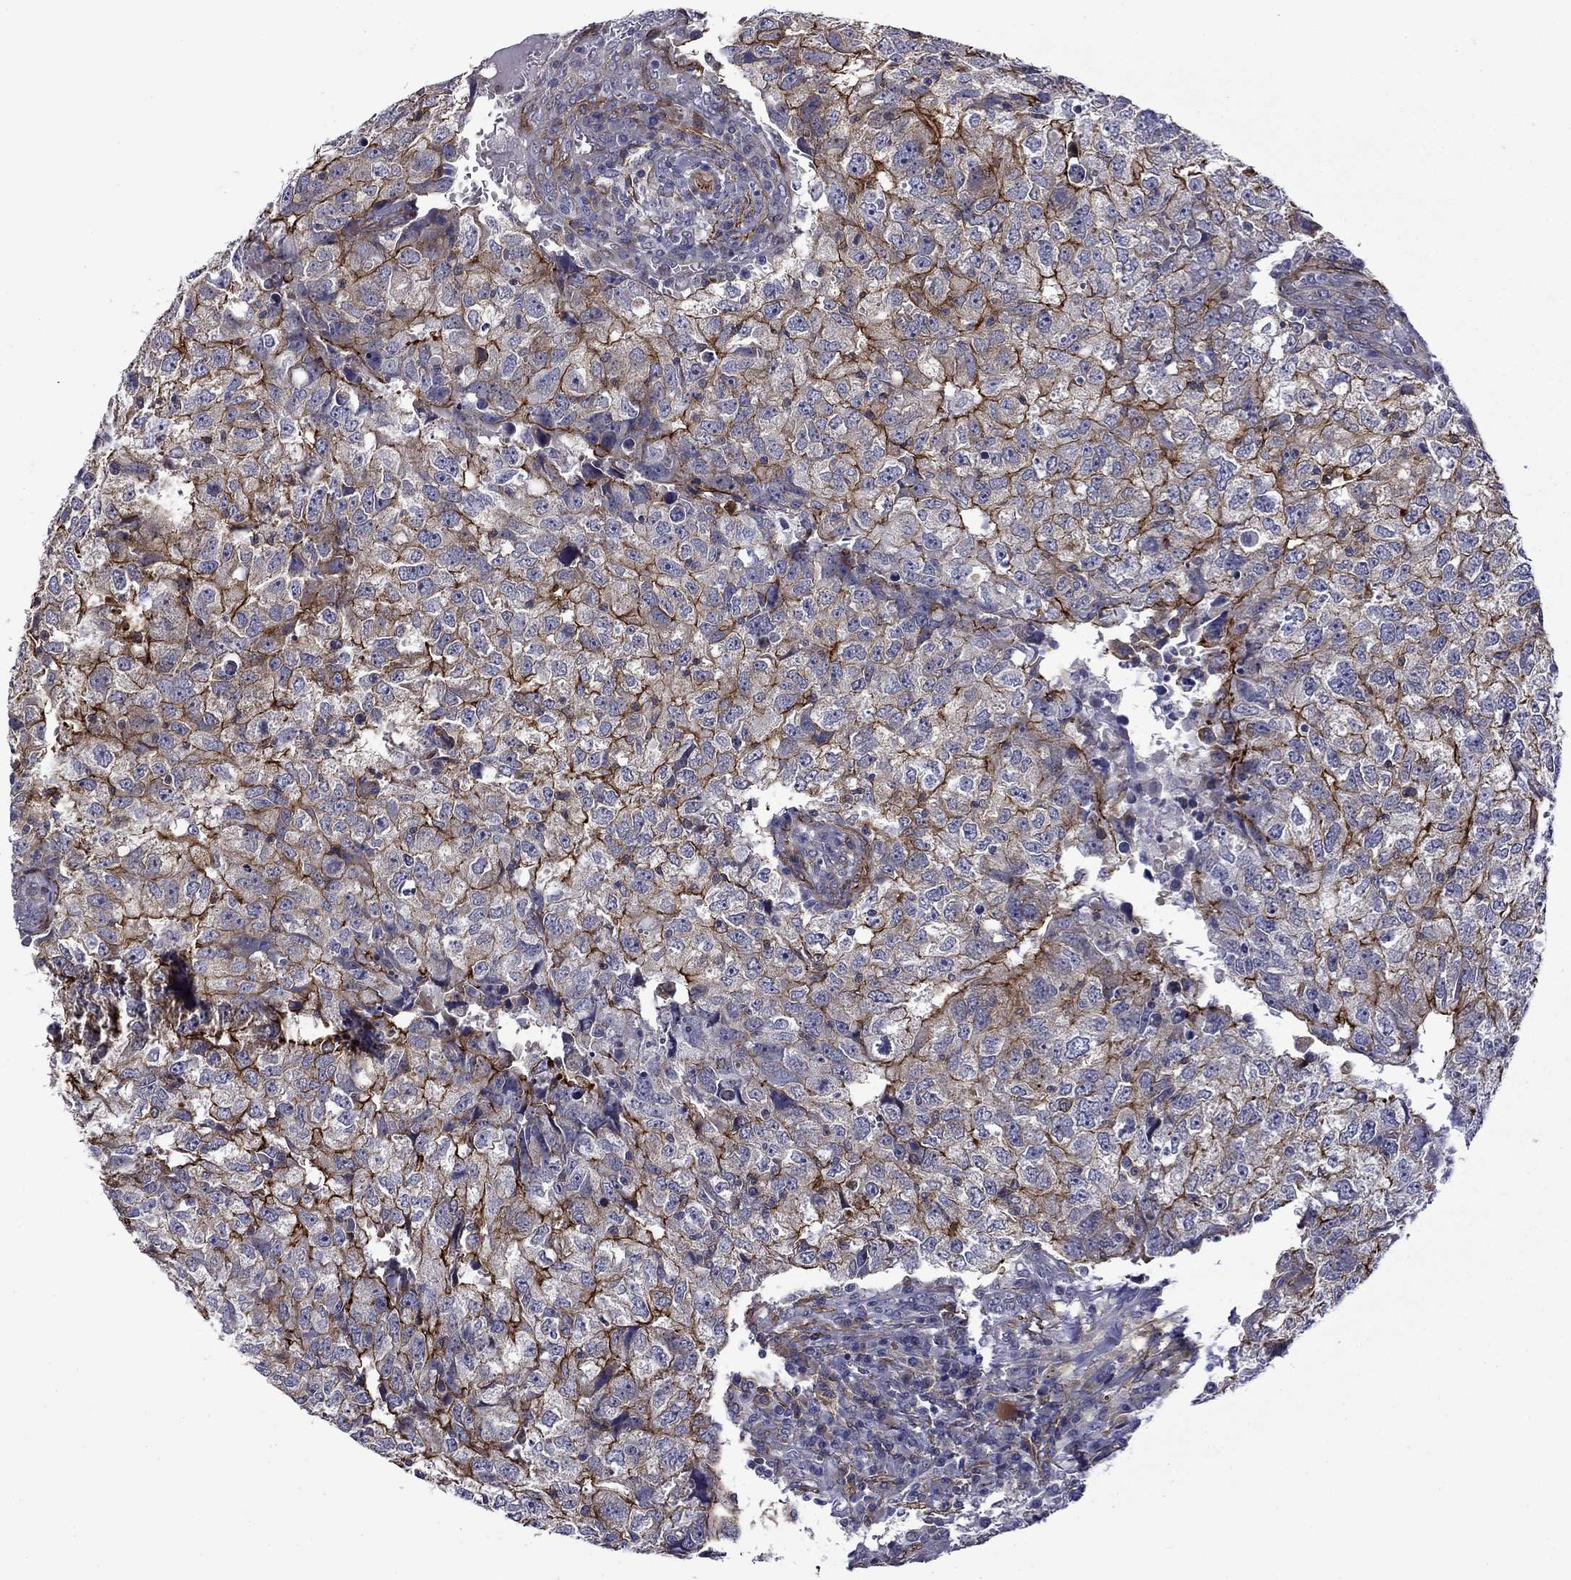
{"staining": {"intensity": "strong", "quantity": "25%-75%", "location": "cytoplasmic/membranous"}, "tissue": "breast cancer", "cell_type": "Tumor cells", "image_type": "cancer", "snomed": [{"axis": "morphology", "description": "Duct carcinoma"}, {"axis": "topography", "description": "Breast"}], "caption": "Immunohistochemical staining of human intraductal carcinoma (breast) reveals strong cytoplasmic/membranous protein staining in approximately 25%-75% of tumor cells.", "gene": "LMO7", "patient": {"sex": "female", "age": 30}}